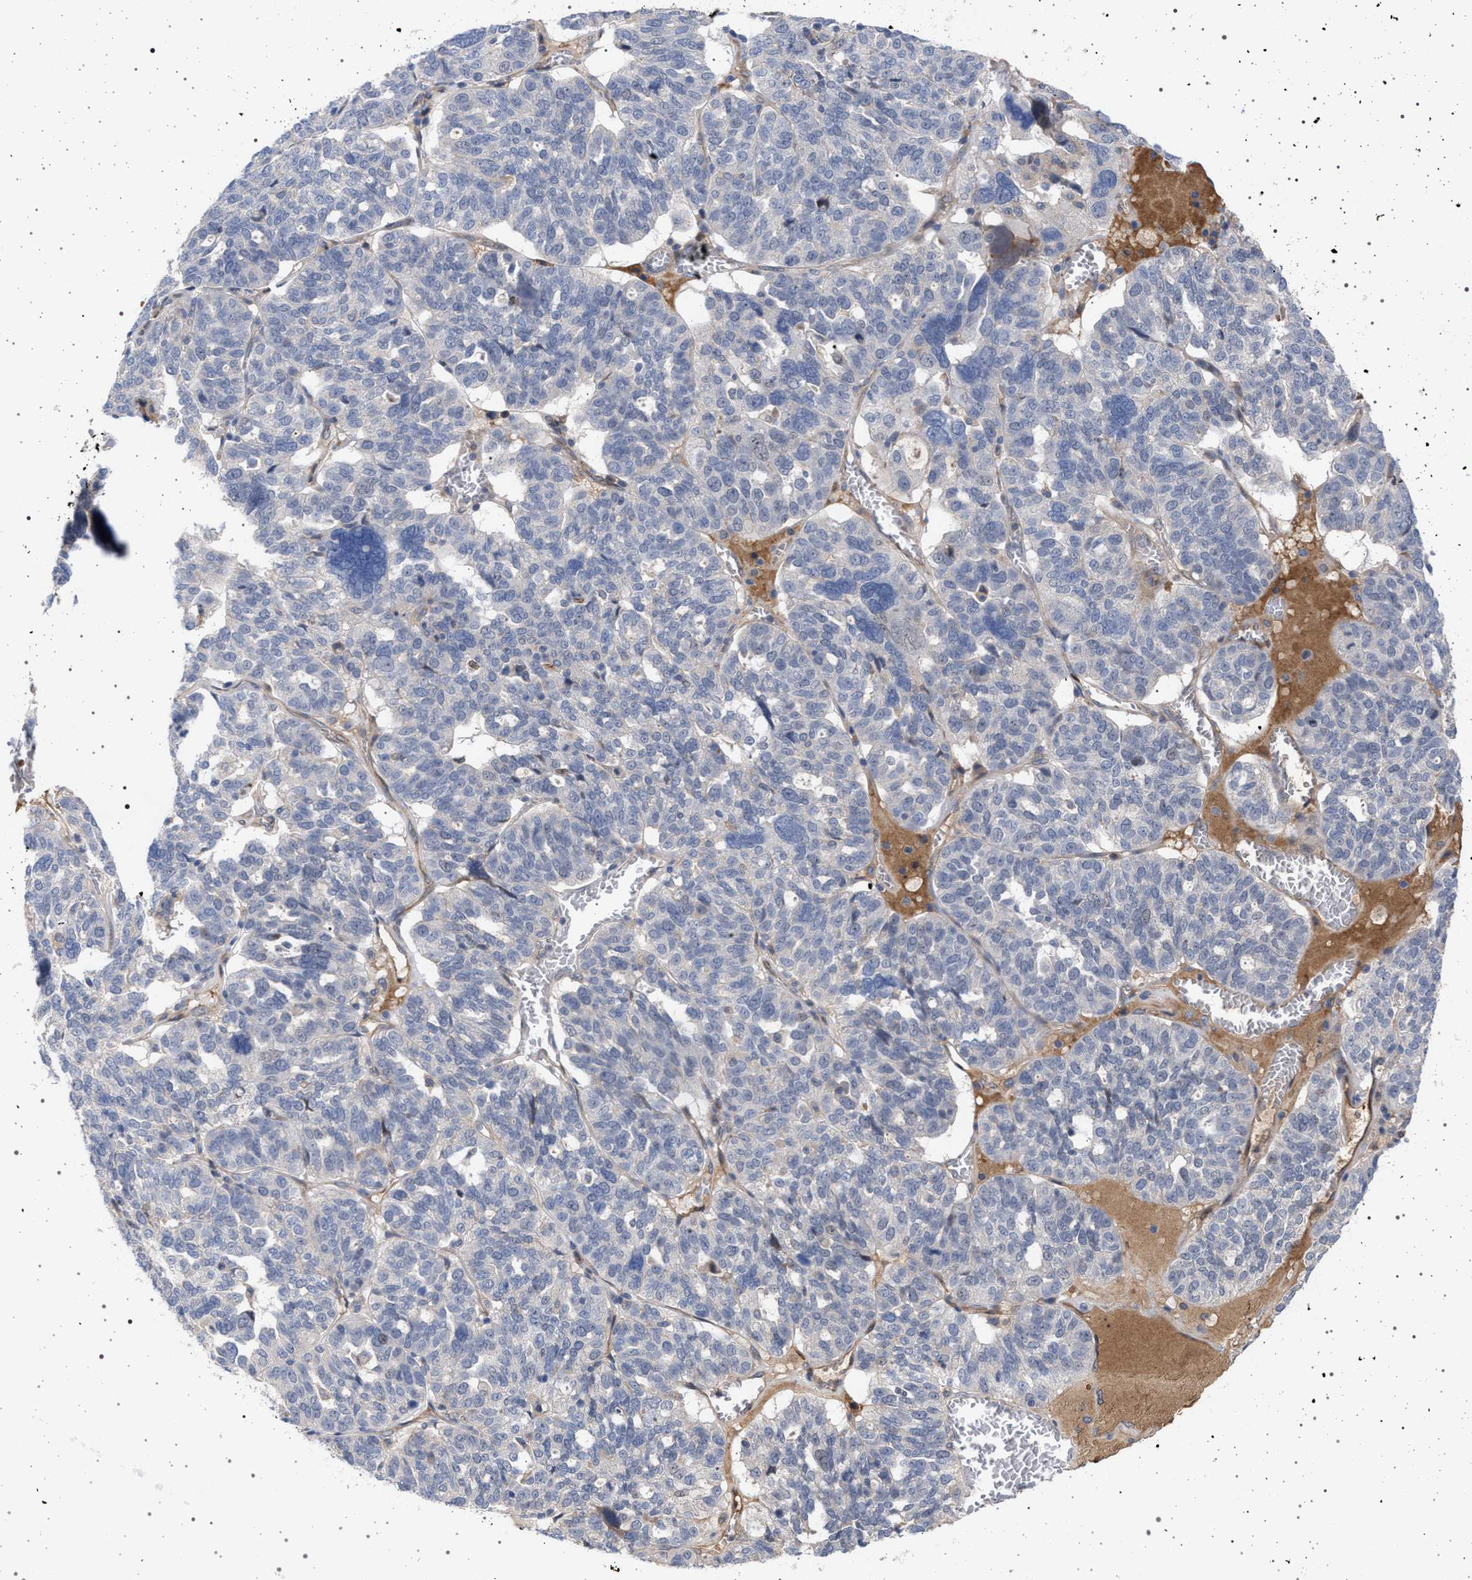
{"staining": {"intensity": "negative", "quantity": "none", "location": "none"}, "tissue": "ovarian cancer", "cell_type": "Tumor cells", "image_type": "cancer", "snomed": [{"axis": "morphology", "description": "Cystadenocarcinoma, serous, NOS"}, {"axis": "topography", "description": "Ovary"}], "caption": "Protein analysis of serous cystadenocarcinoma (ovarian) reveals no significant staining in tumor cells. (DAB (3,3'-diaminobenzidine) immunohistochemistry (IHC) visualized using brightfield microscopy, high magnification).", "gene": "RBM48", "patient": {"sex": "female", "age": 59}}